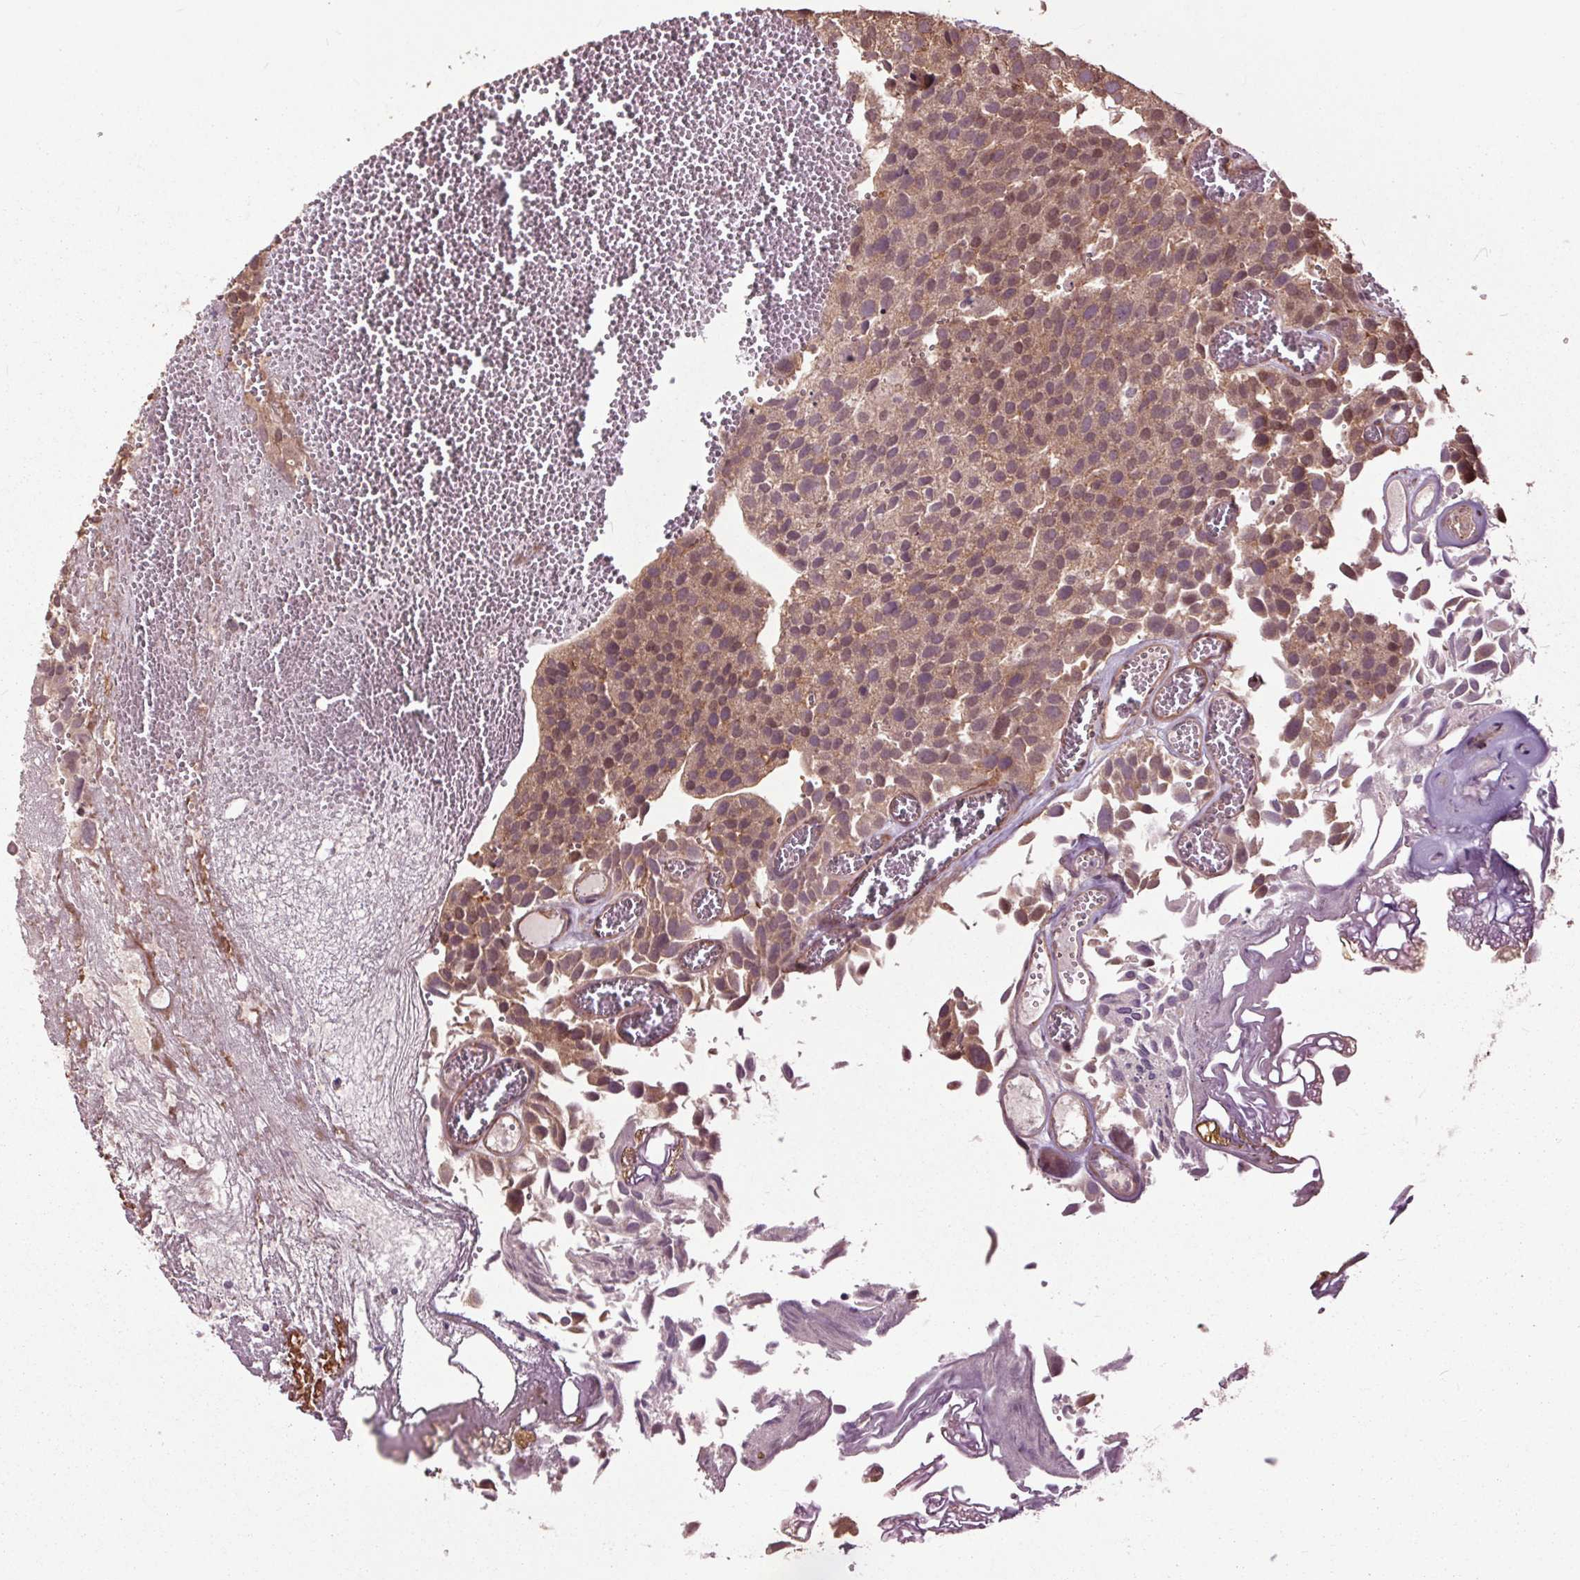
{"staining": {"intensity": "moderate", "quantity": ">75%", "location": "cytoplasmic/membranous,nuclear"}, "tissue": "urothelial cancer", "cell_type": "Tumor cells", "image_type": "cancer", "snomed": [{"axis": "morphology", "description": "Urothelial carcinoma, Low grade"}, {"axis": "topography", "description": "Urinary bladder"}], "caption": "IHC histopathology image of human urothelial cancer stained for a protein (brown), which displays medium levels of moderate cytoplasmic/membranous and nuclear expression in approximately >75% of tumor cells.", "gene": "CEP95", "patient": {"sex": "female", "age": 69}}